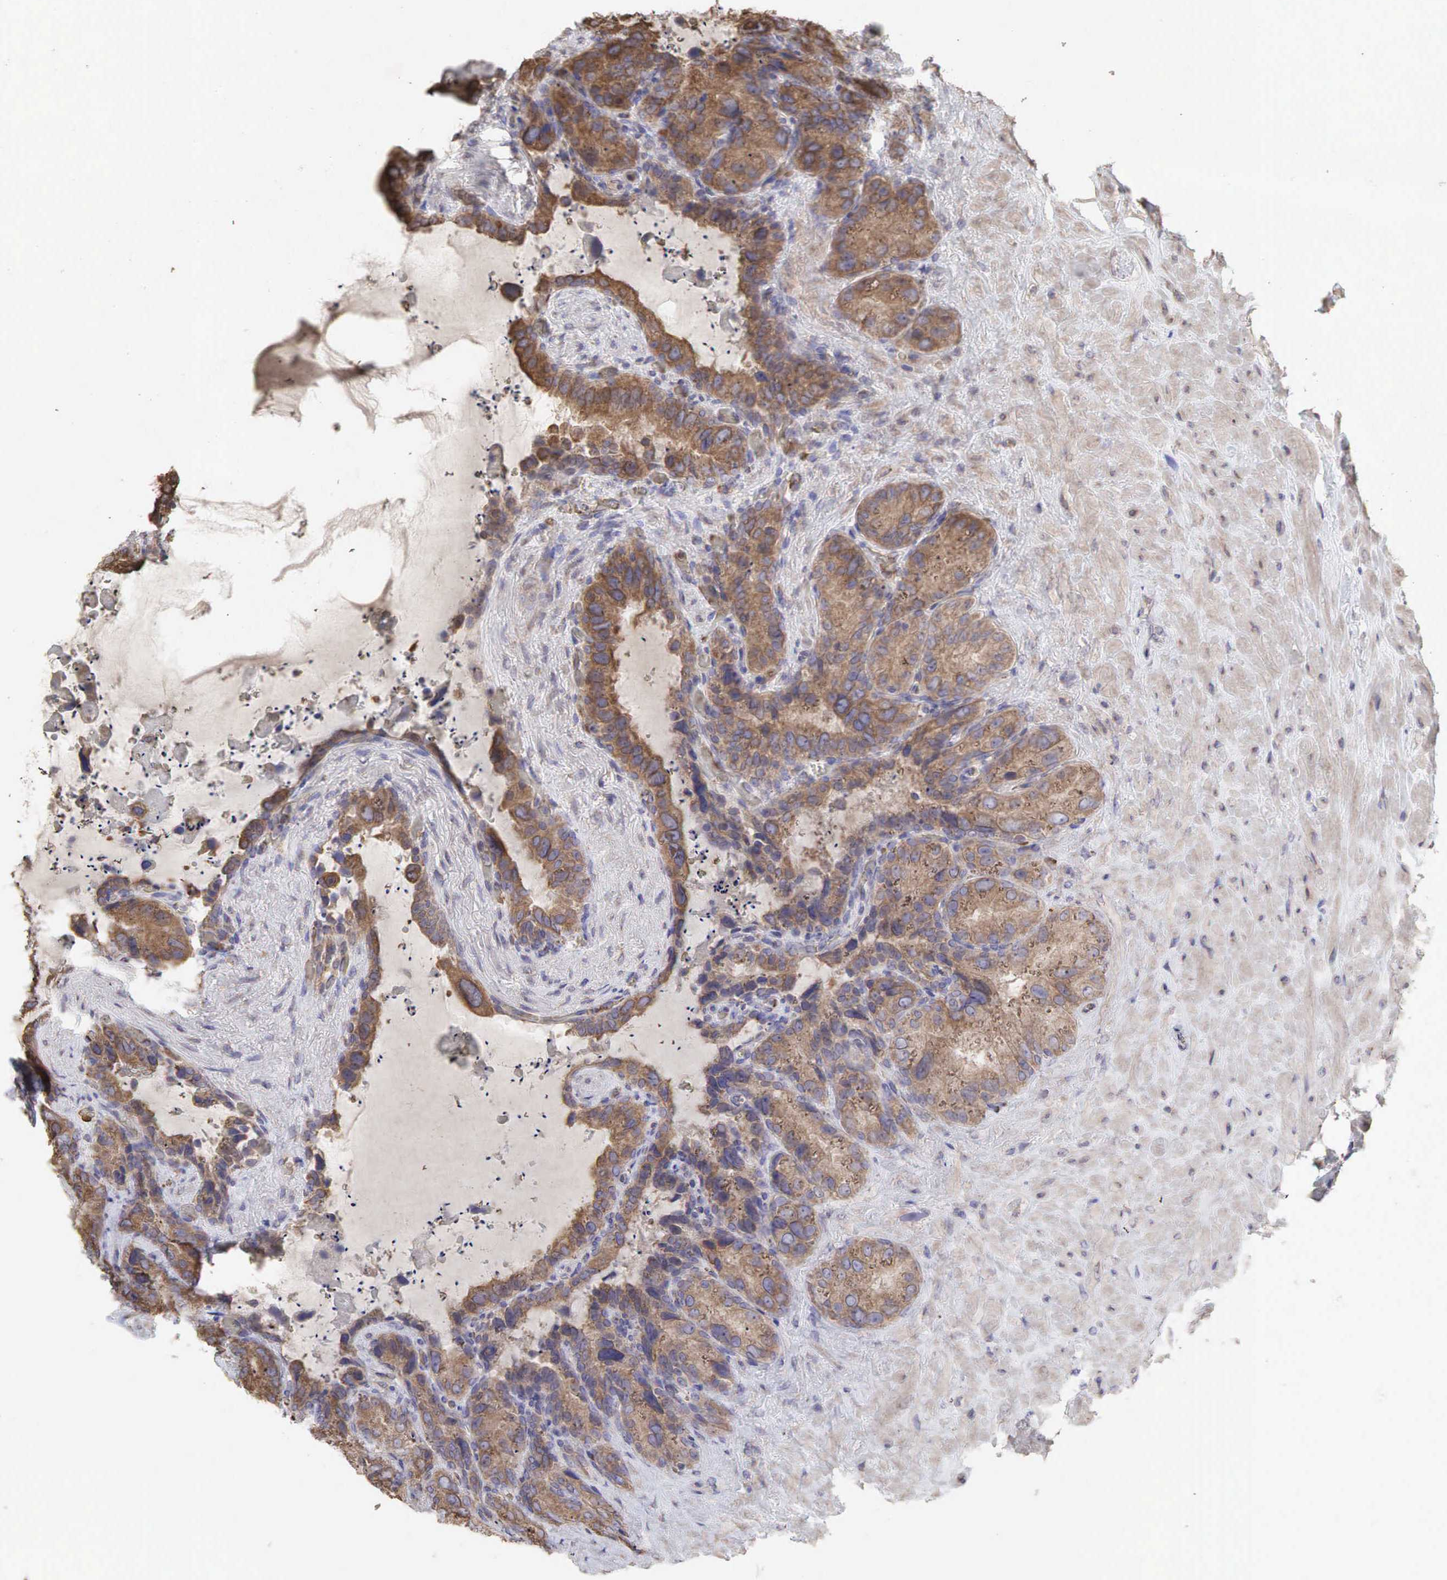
{"staining": {"intensity": "moderate", "quantity": ">75%", "location": "cytoplasmic/membranous"}, "tissue": "seminal vesicle", "cell_type": "Glandular cells", "image_type": "normal", "snomed": [{"axis": "morphology", "description": "Normal tissue, NOS"}, {"axis": "topography", "description": "Seminal veicle"}], "caption": "Moderate cytoplasmic/membranous positivity is present in about >75% of glandular cells in unremarkable seminal vesicle. The protein is stained brown, and the nuclei are stained in blue (DAB IHC with brightfield microscopy, high magnification).", "gene": "PABPC5", "patient": {"sex": "male", "age": 63}}